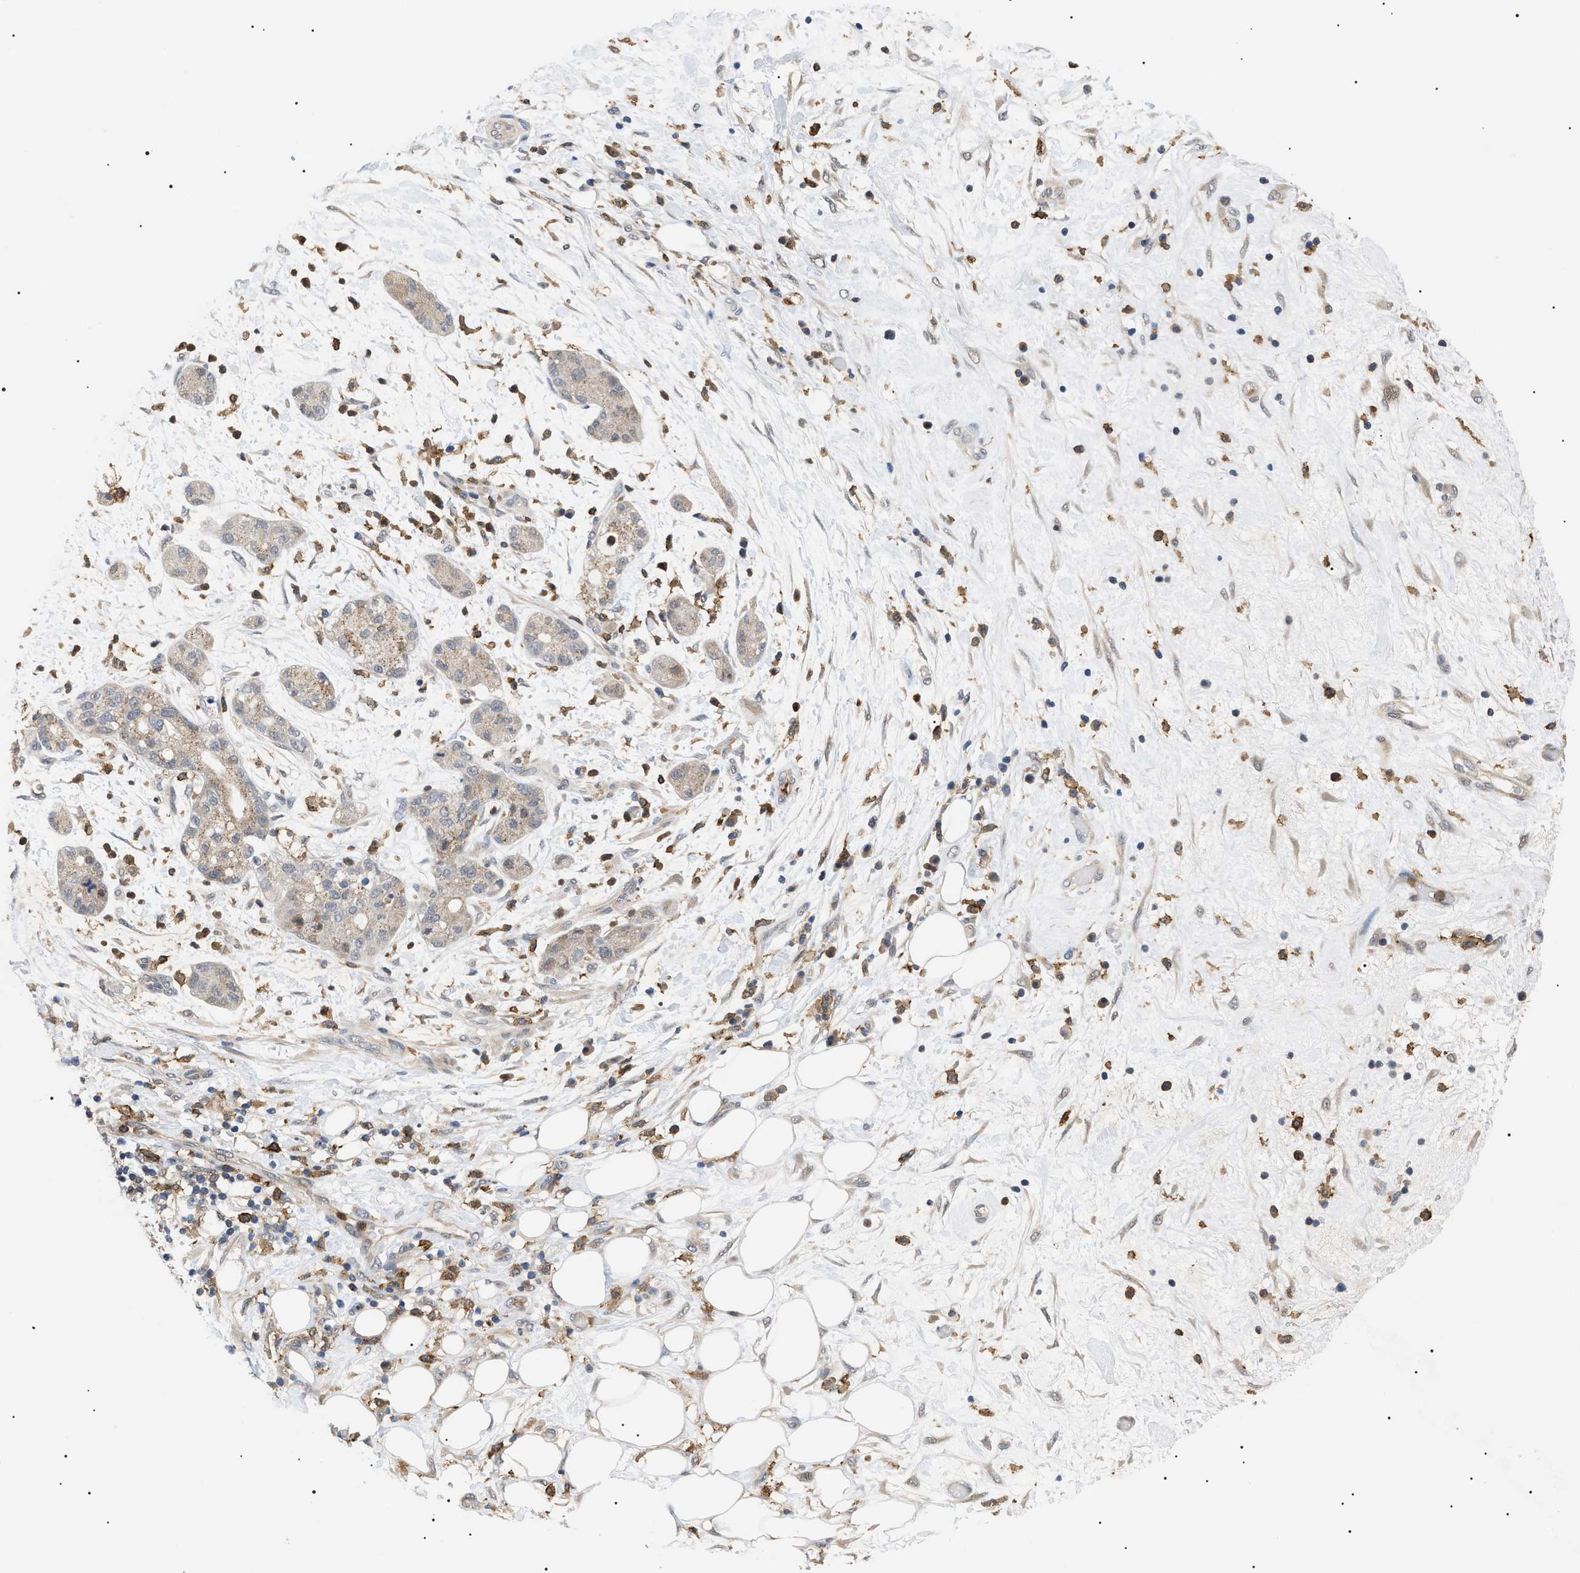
{"staining": {"intensity": "weak", "quantity": "<25%", "location": "cytoplasmic/membranous"}, "tissue": "pancreatic cancer", "cell_type": "Tumor cells", "image_type": "cancer", "snomed": [{"axis": "morphology", "description": "Adenocarcinoma, NOS"}, {"axis": "topography", "description": "Pancreas"}], "caption": "Pancreatic cancer (adenocarcinoma) was stained to show a protein in brown. There is no significant staining in tumor cells.", "gene": "CD300A", "patient": {"sex": "female", "age": 78}}